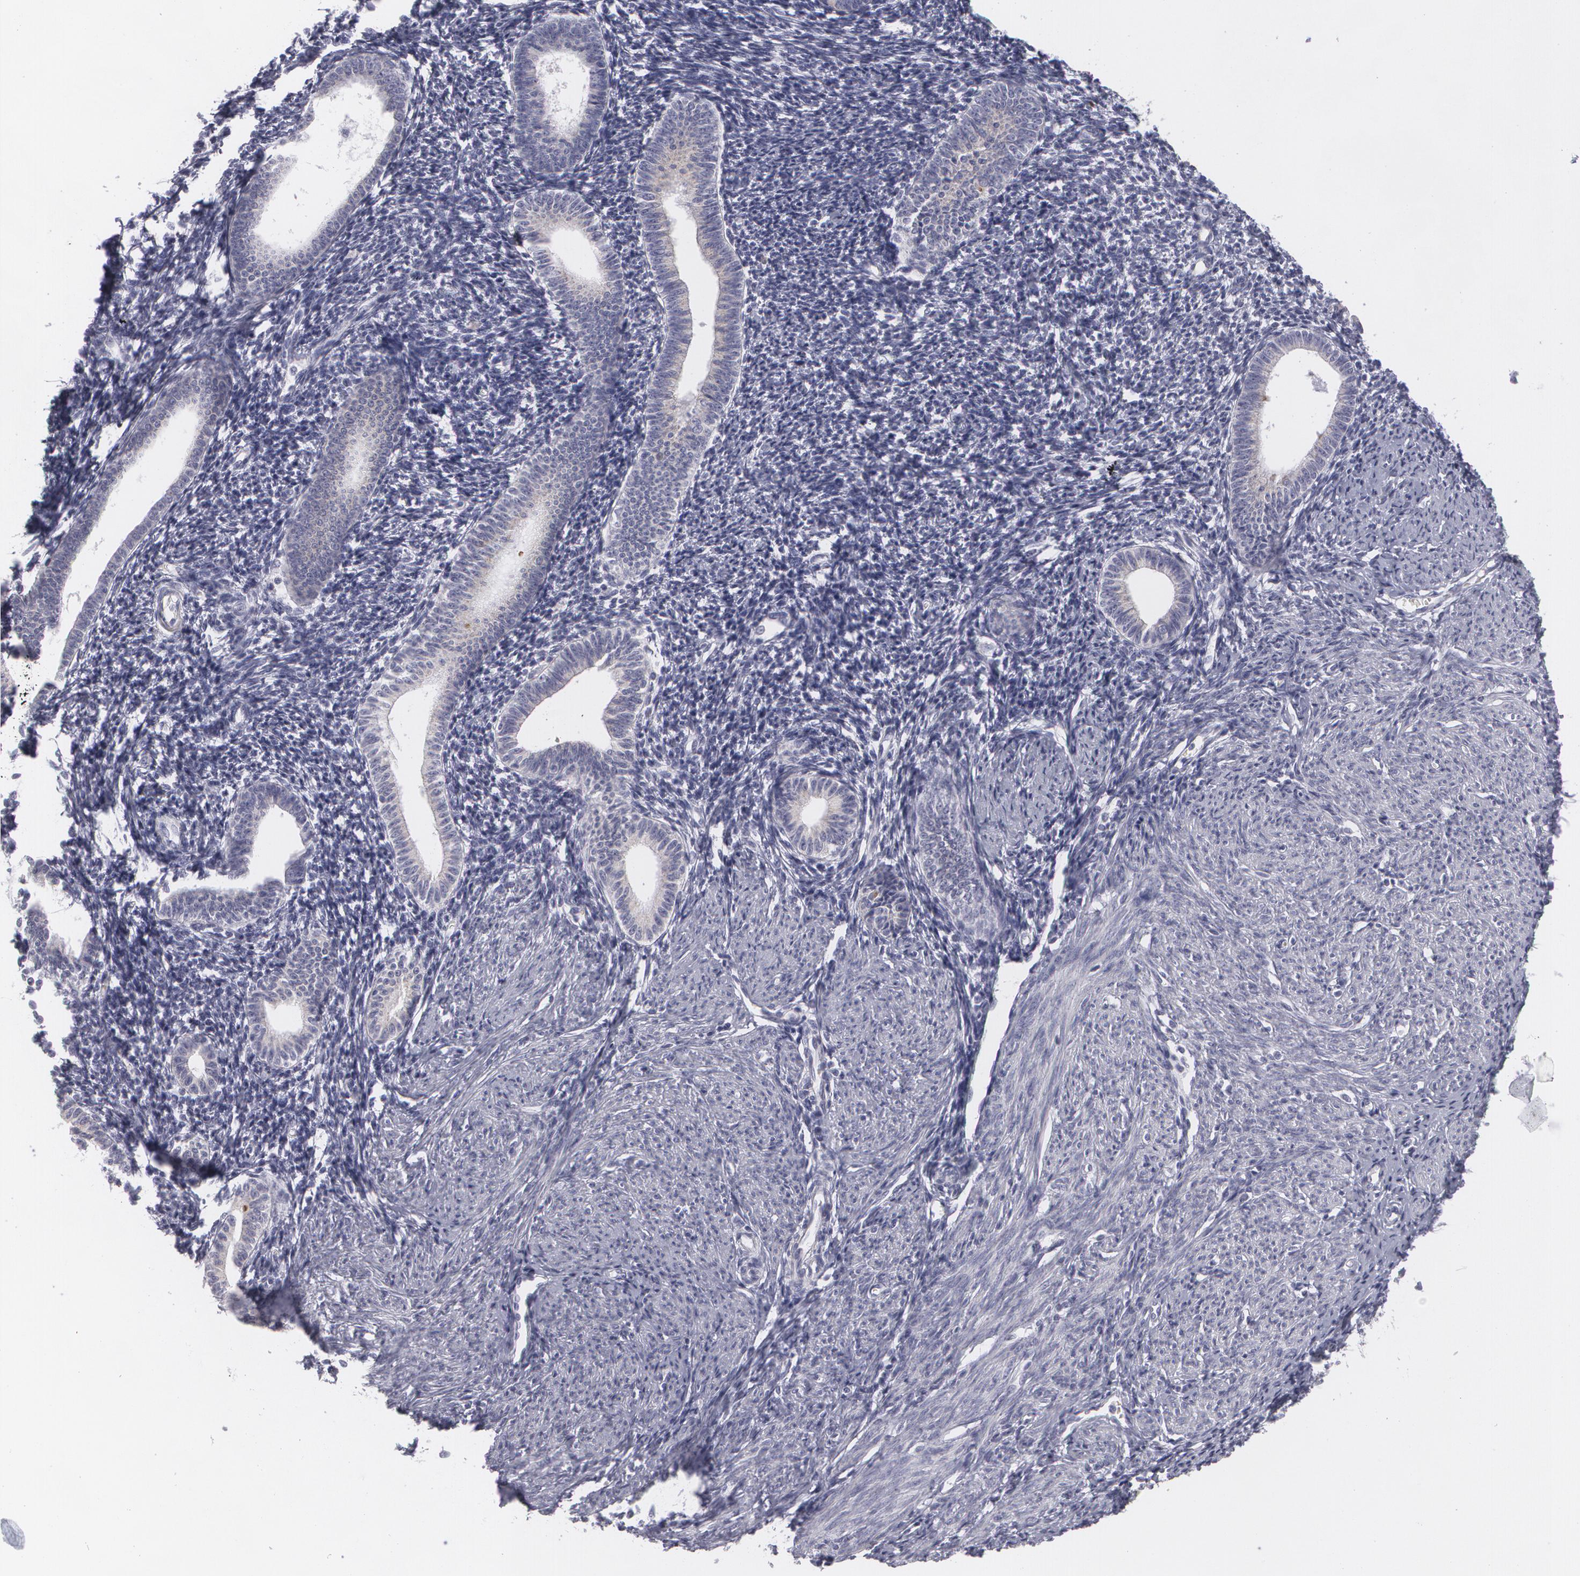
{"staining": {"intensity": "negative", "quantity": "none", "location": "none"}, "tissue": "endometrium", "cell_type": "Cells in endometrial stroma", "image_type": "normal", "snomed": [{"axis": "morphology", "description": "Normal tissue, NOS"}, {"axis": "topography", "description": "Endometrium"}], "caption": "Immunohistochemistry histopathology image of unremarkable endometrium: human endometrium stained with DAB shows no significant protein expression in cells in endometrial stroma.", "gene": "MBNL3", "patient": {"sex": "female", "age": 52}}